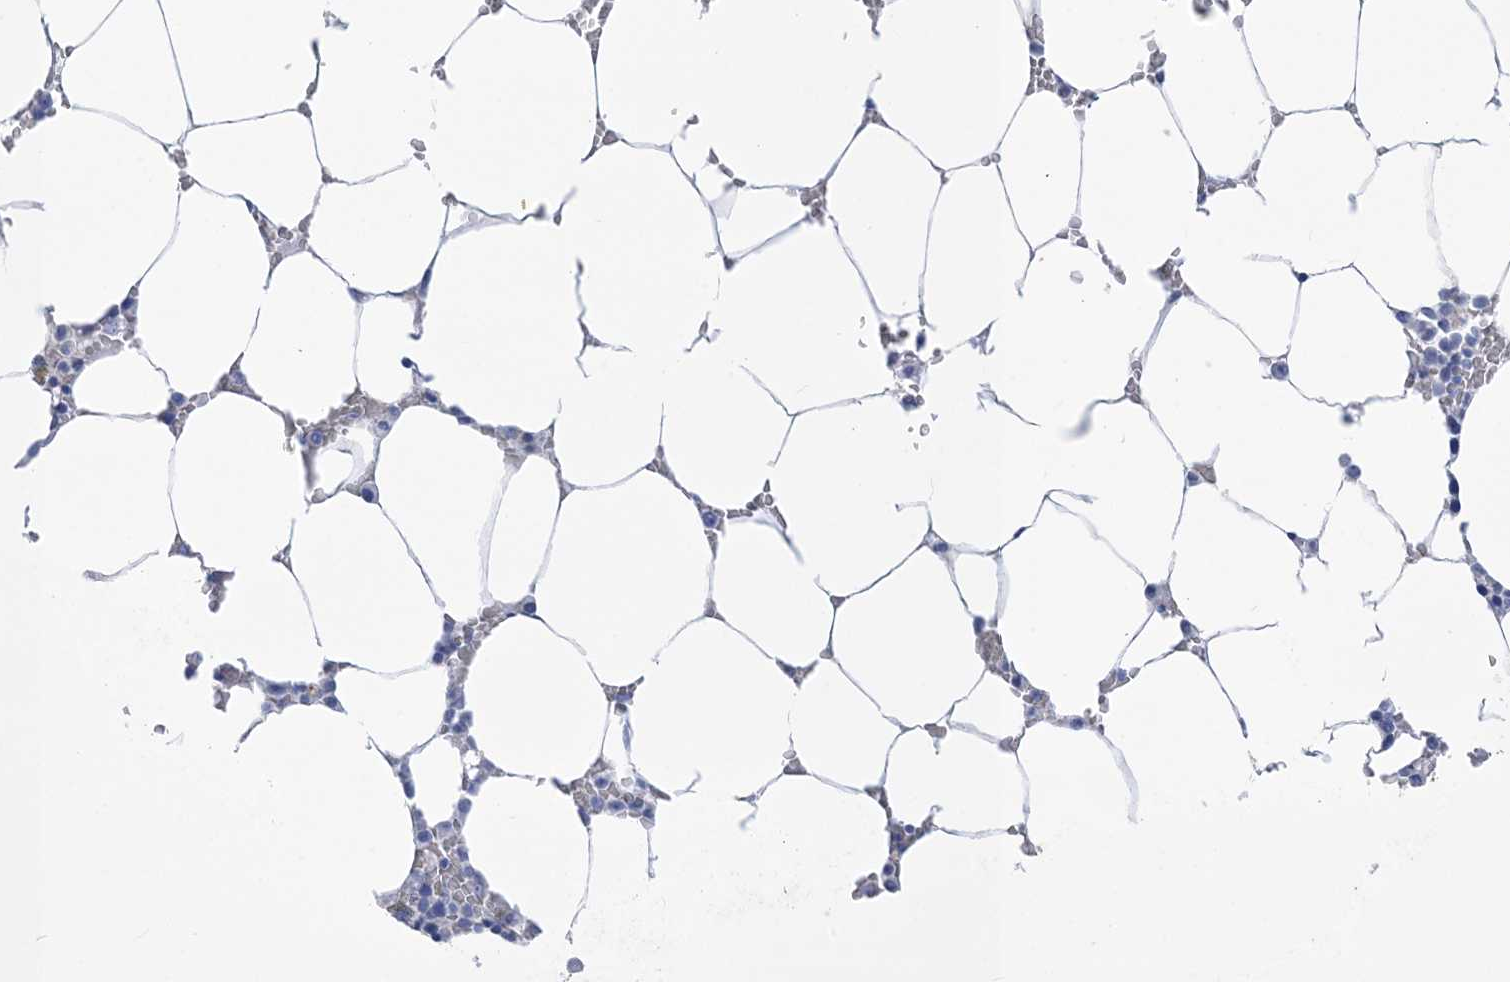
{"staining": {"intensity": "negative", "quantity": "none", "location": "none"}, "tissue": "bone marrow", "cell_type": "Hematopoietic cells", "image_type": "normal", "snomed": [{"axis": "morphology", "description": "Normal tissue, NOS"}, {"axis": "topography", "description": "Bone marrow"}], "caption": "IHC of unremarkable human bone marrow exhibits no positivity in hematopoietic cells.", "gene": "WDR74", "patient": {"sex": "male", "age": 70}}